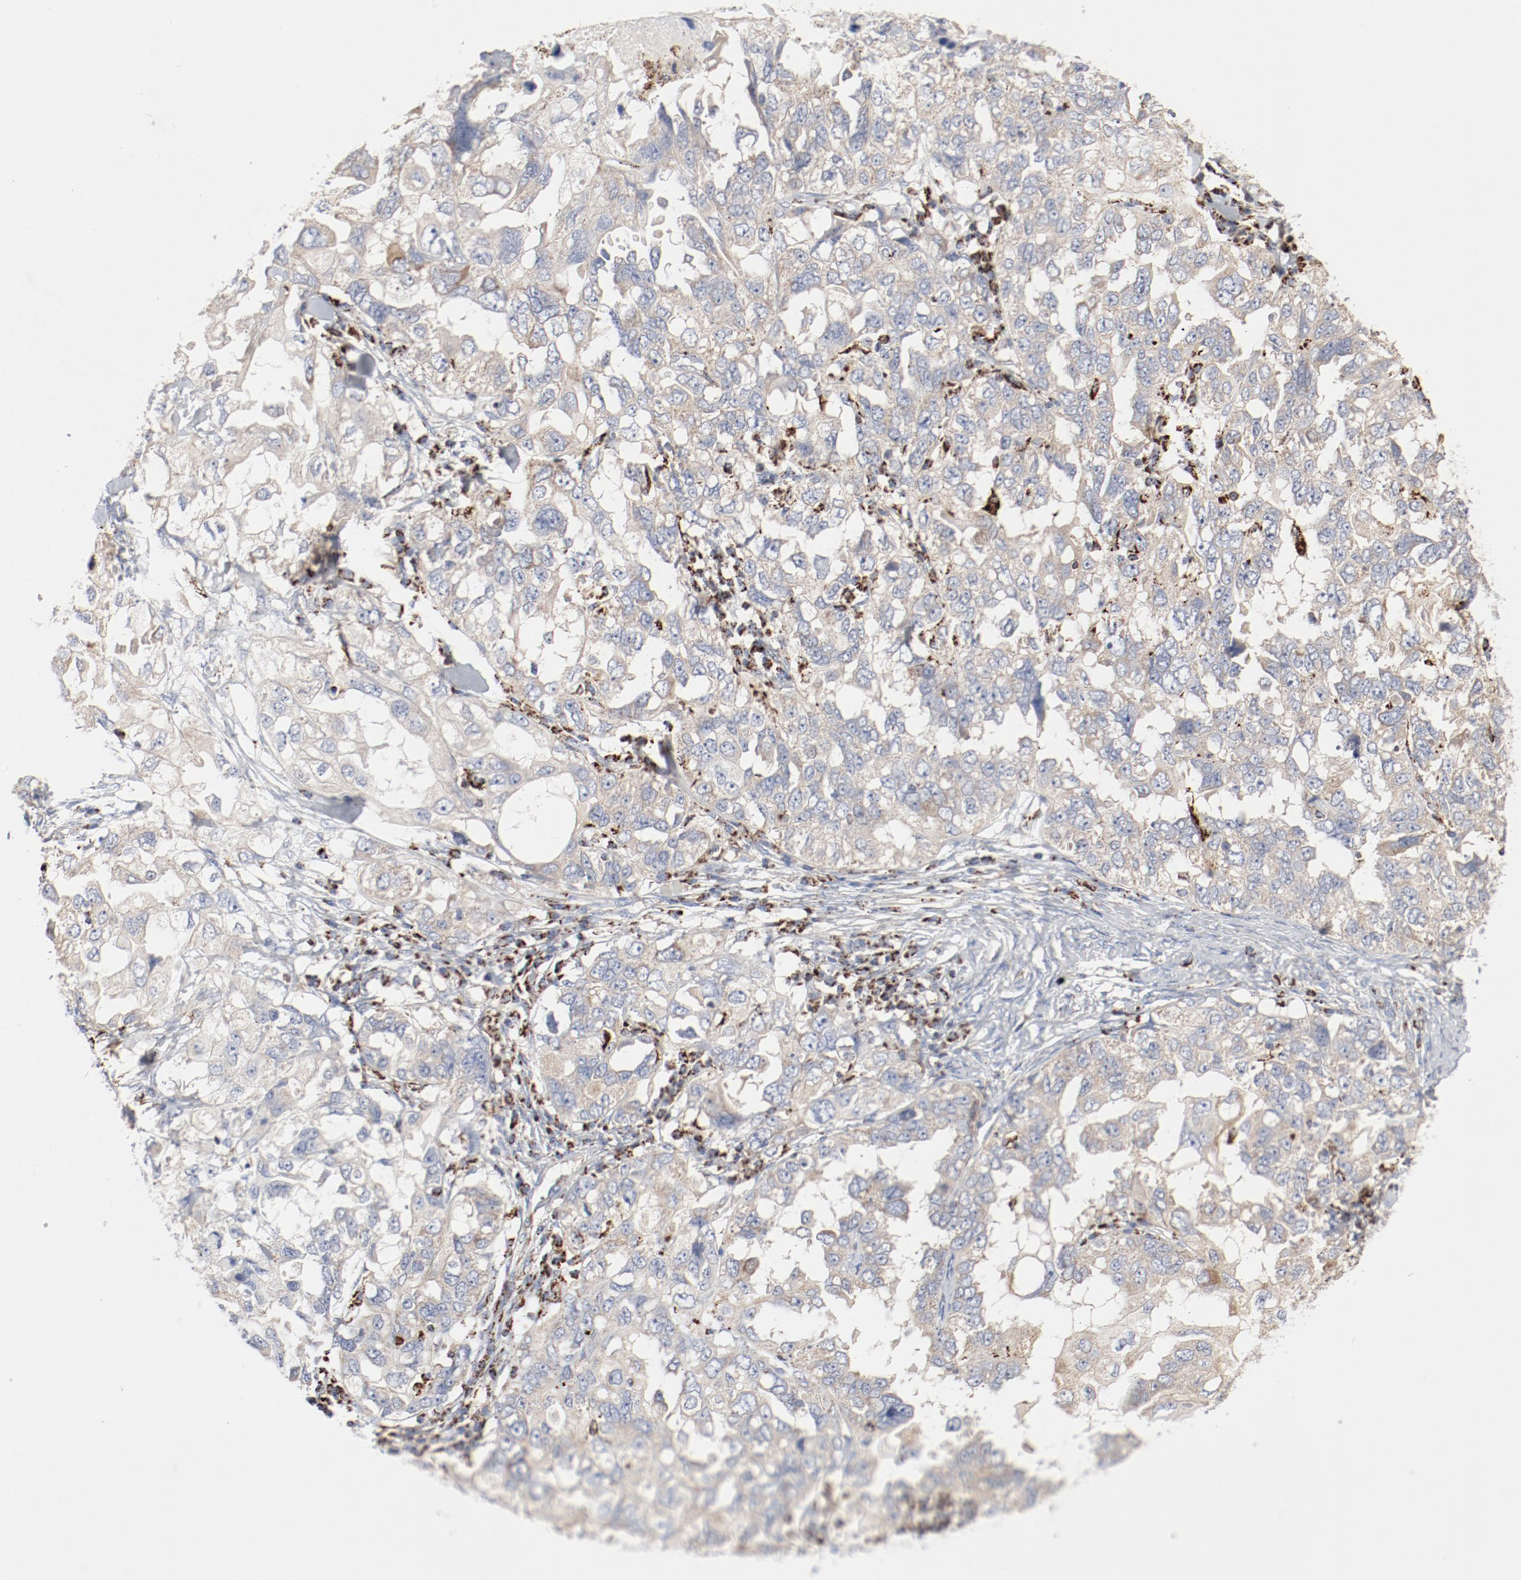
{"staining": {"intensity": "weak", "quantity": ">75%", "location": "cytoplasmic/membranous"}, "tissue": "ovarian cancer", "cell_type": "Tumor cells", "image_type": "cancer", "snomed": [{"axis": "morphology", "description": "Cystadenocarcinoma, serous, NOS"}, {"axis": "topography", "description": "Ovary"}], "caption": "This image shows immunohistochemistry staining of ovarian serous cystadenocarcinoma, with low weak cytoplasmic/membranous positivity in about >75% of tumor cells.", "gene": "SETD3", "patient": {"sex": "female", "age": 82}}